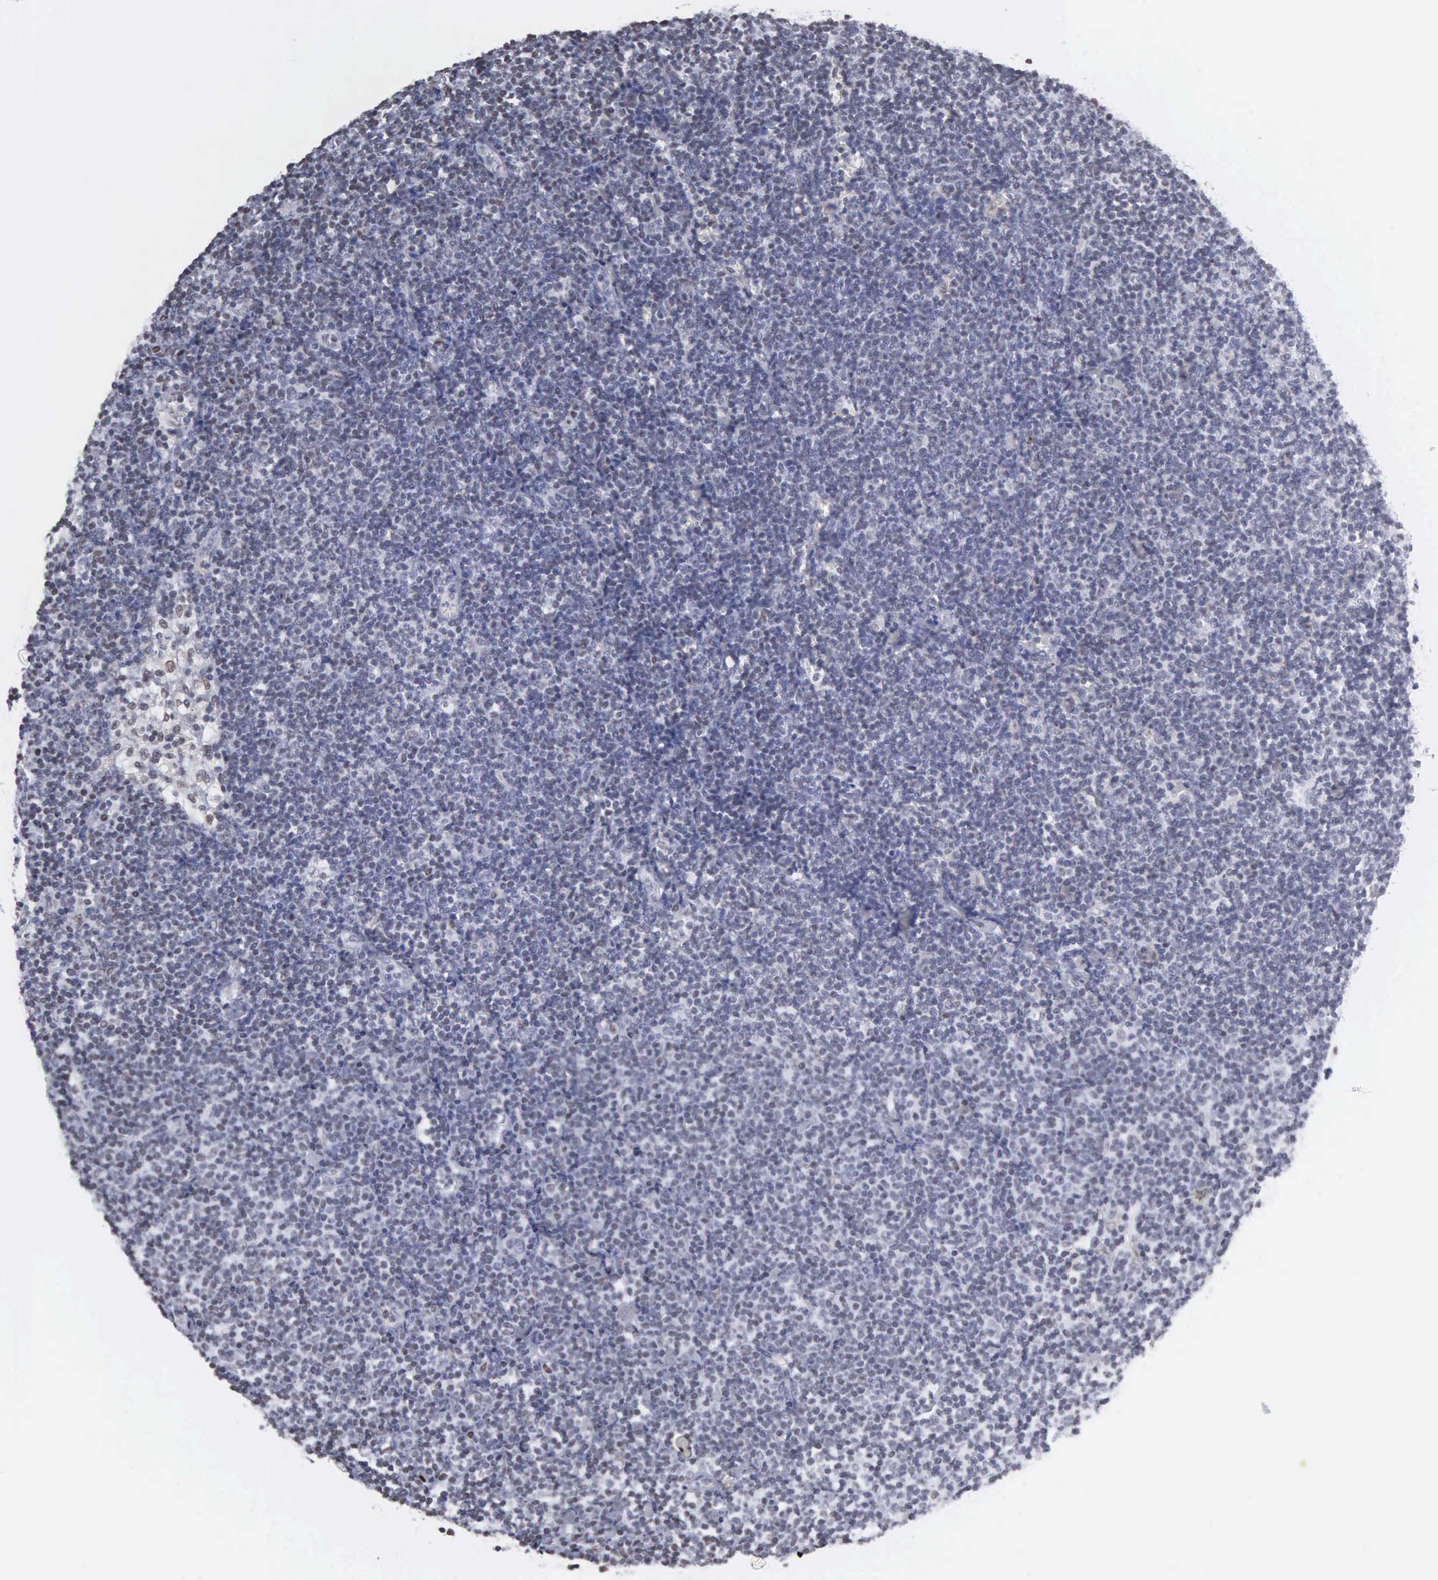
{"staining": {"intensity": "negative", "quantity": "none", "location": "none"}, "tissue": "lymphoma", "cell_type": "Tumor cells", "image_type": "cancer", "snomed": [{"axis": "morphology", "description": "Malignant lymphoma, non-Hodgkin's type, Low grade"}, {"axis": "topography", "description": "Lymph node"}], "caption": "Immunohistochemical staining of lymphoma displays no significant staining in tumor cells.", "gene": "CCNG1", "patient": {"sex": "male", "age": 65}}